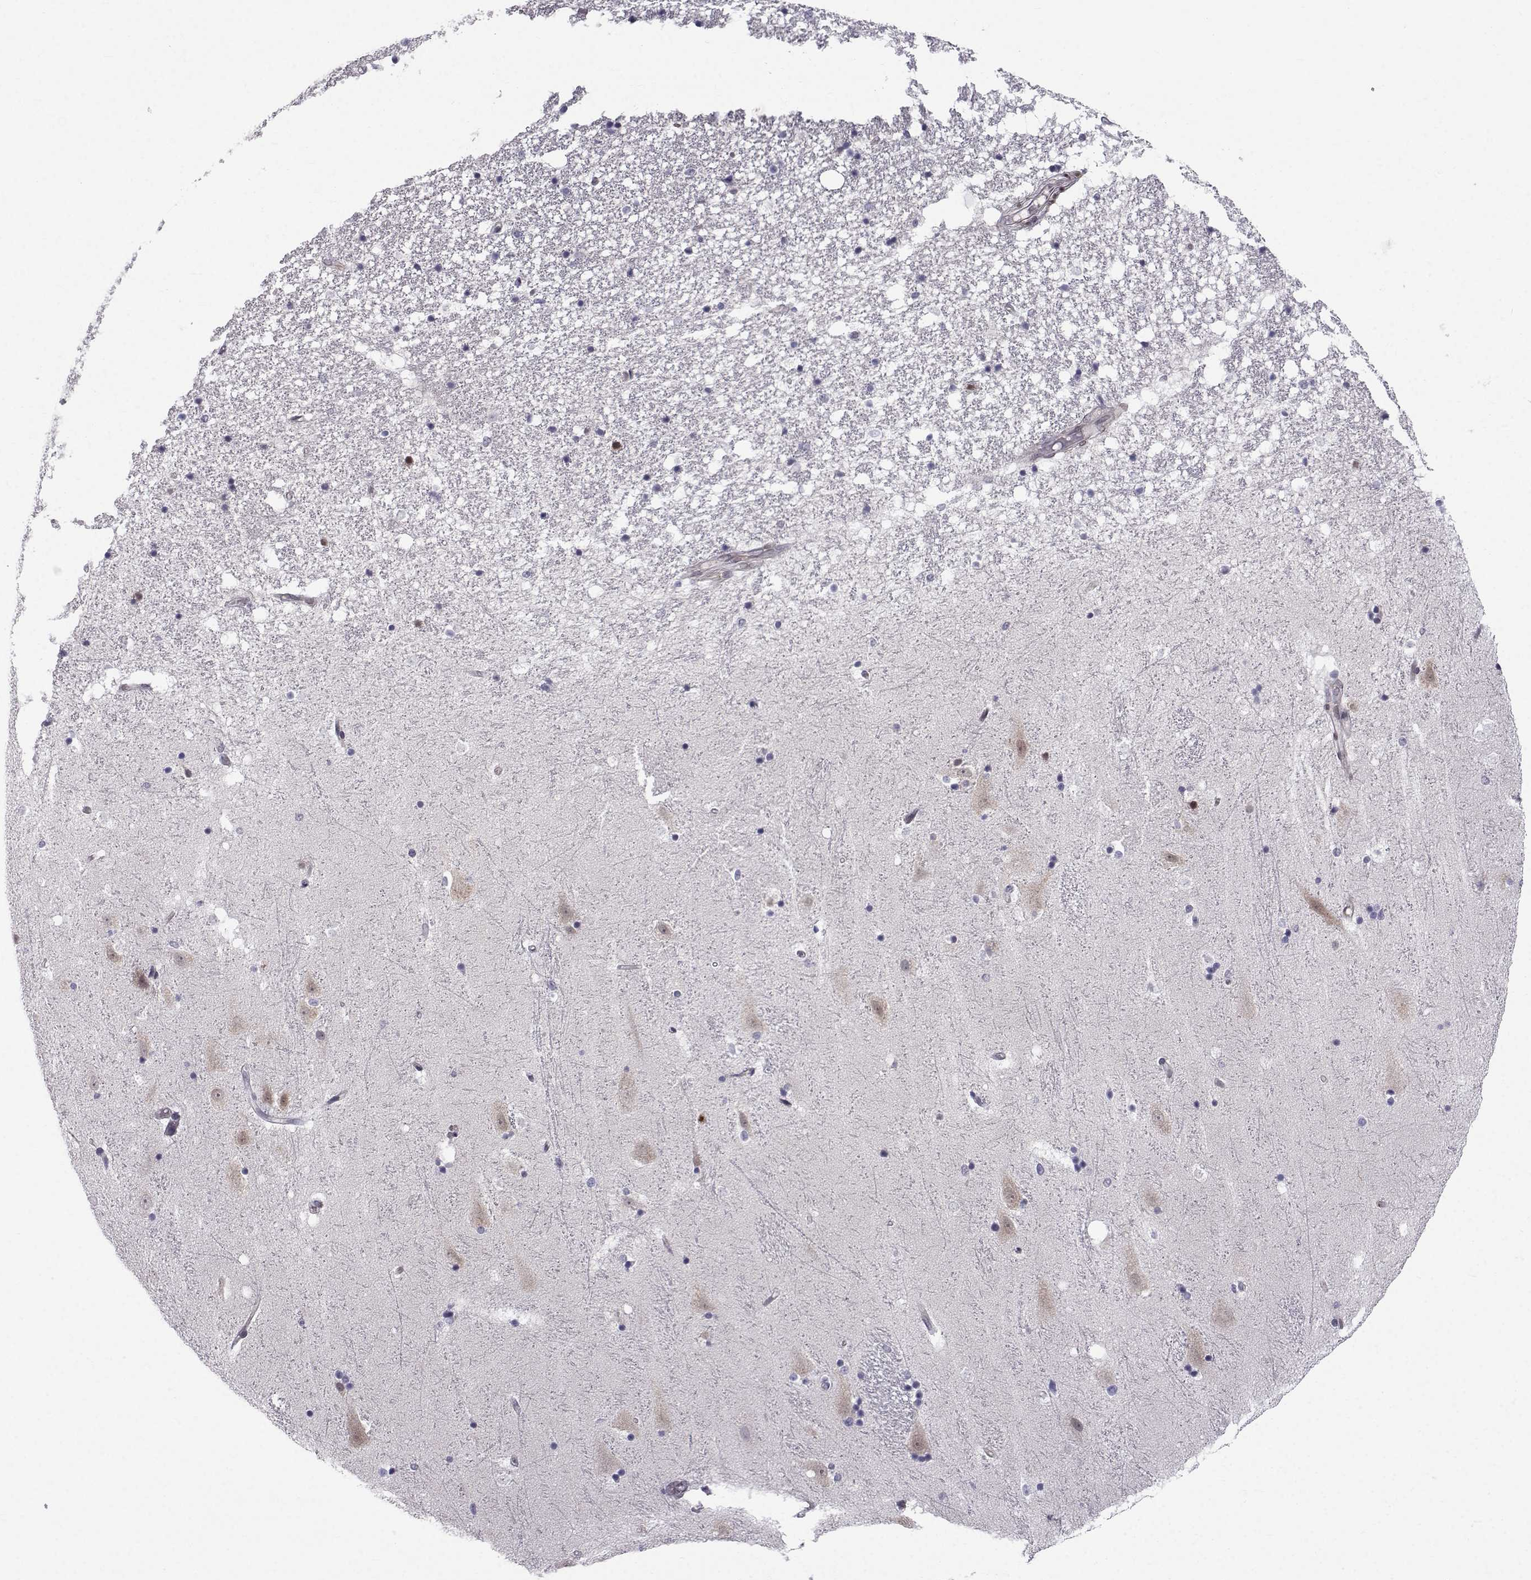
{"staining": {"intensity": "moderate", "quantity": "<25%", "location": "cytoplasmic/membranous"}, "tissue": "hippocampus", "cell_type": "Glial cells", "image_type": "normal", "snomed": [{"axis": "morphology", "description": "Normal tissue, NOS"}, {"axis": "topography", "description": "Hippocampus"}], "caption": "Normal hippocampus shows moderate cytoplasmic/membranous positivity in about <25% of glial cells, visualized by immunohistochemistry.", "gene": "RBM24", "patient": {"sex": "male", "age": 49}}